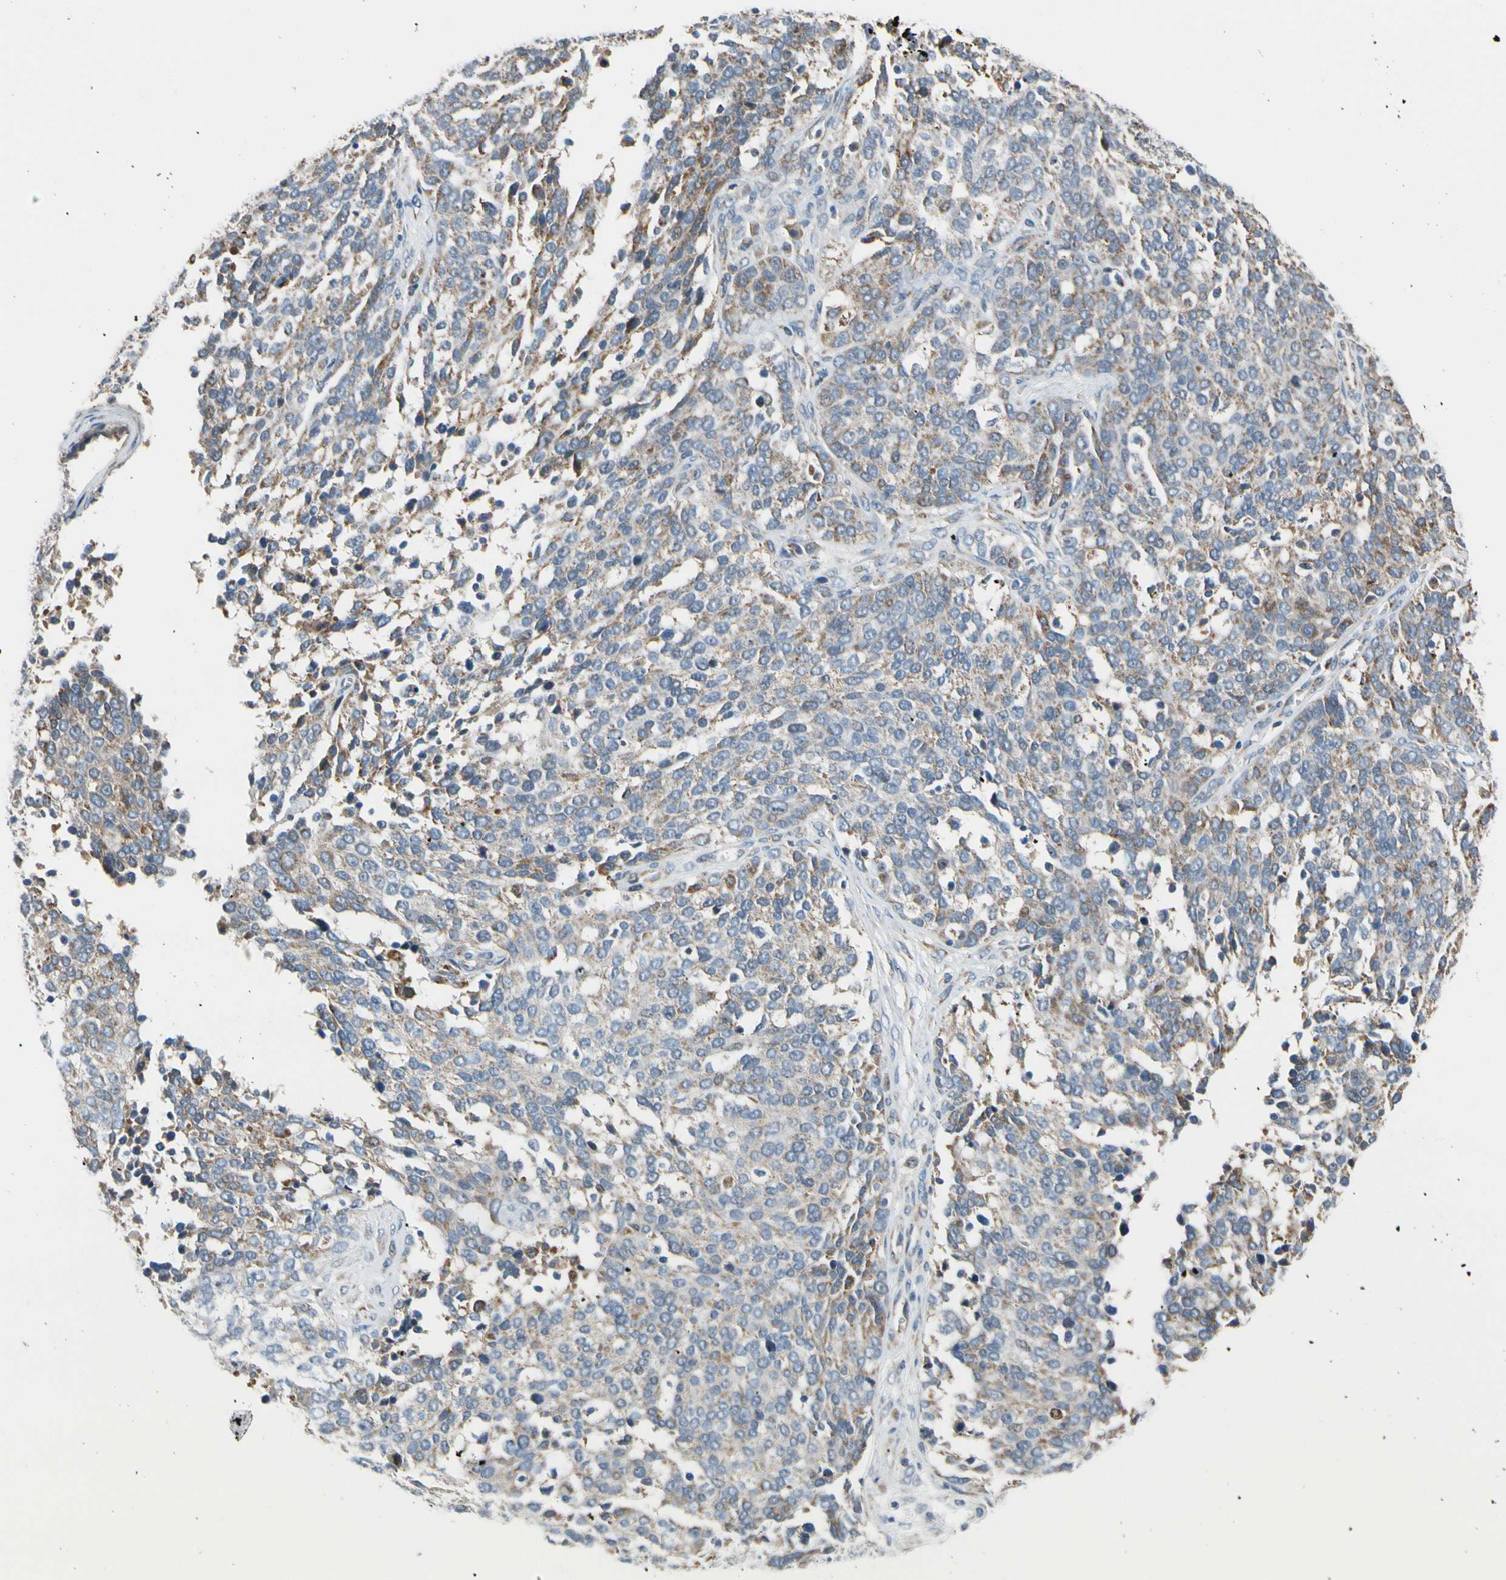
{"staining": {"intensity": "moderate", "quantity": "25%-75%", "location": "cytoplasmic/membranous"}, "tissue": "ovarian cancer", "cell_type": "Tumor cells", "image_type": "cancer", "snomed": [{"axis": "morphology", "description": "Cystadenocarcinoma, serous, NOS"}, {"axis": "topography", "description": "Ovary"}], "caption": "This is a photomicrograph of immunohistochemistry staining of ovarian cancer (serous cystadenocarcinoma), which shows moderate positivity in the cytoplasmic/membranous of tumor cells.", "gene": "NPHP3", "patient": {"sex": "female", "age": 44}}